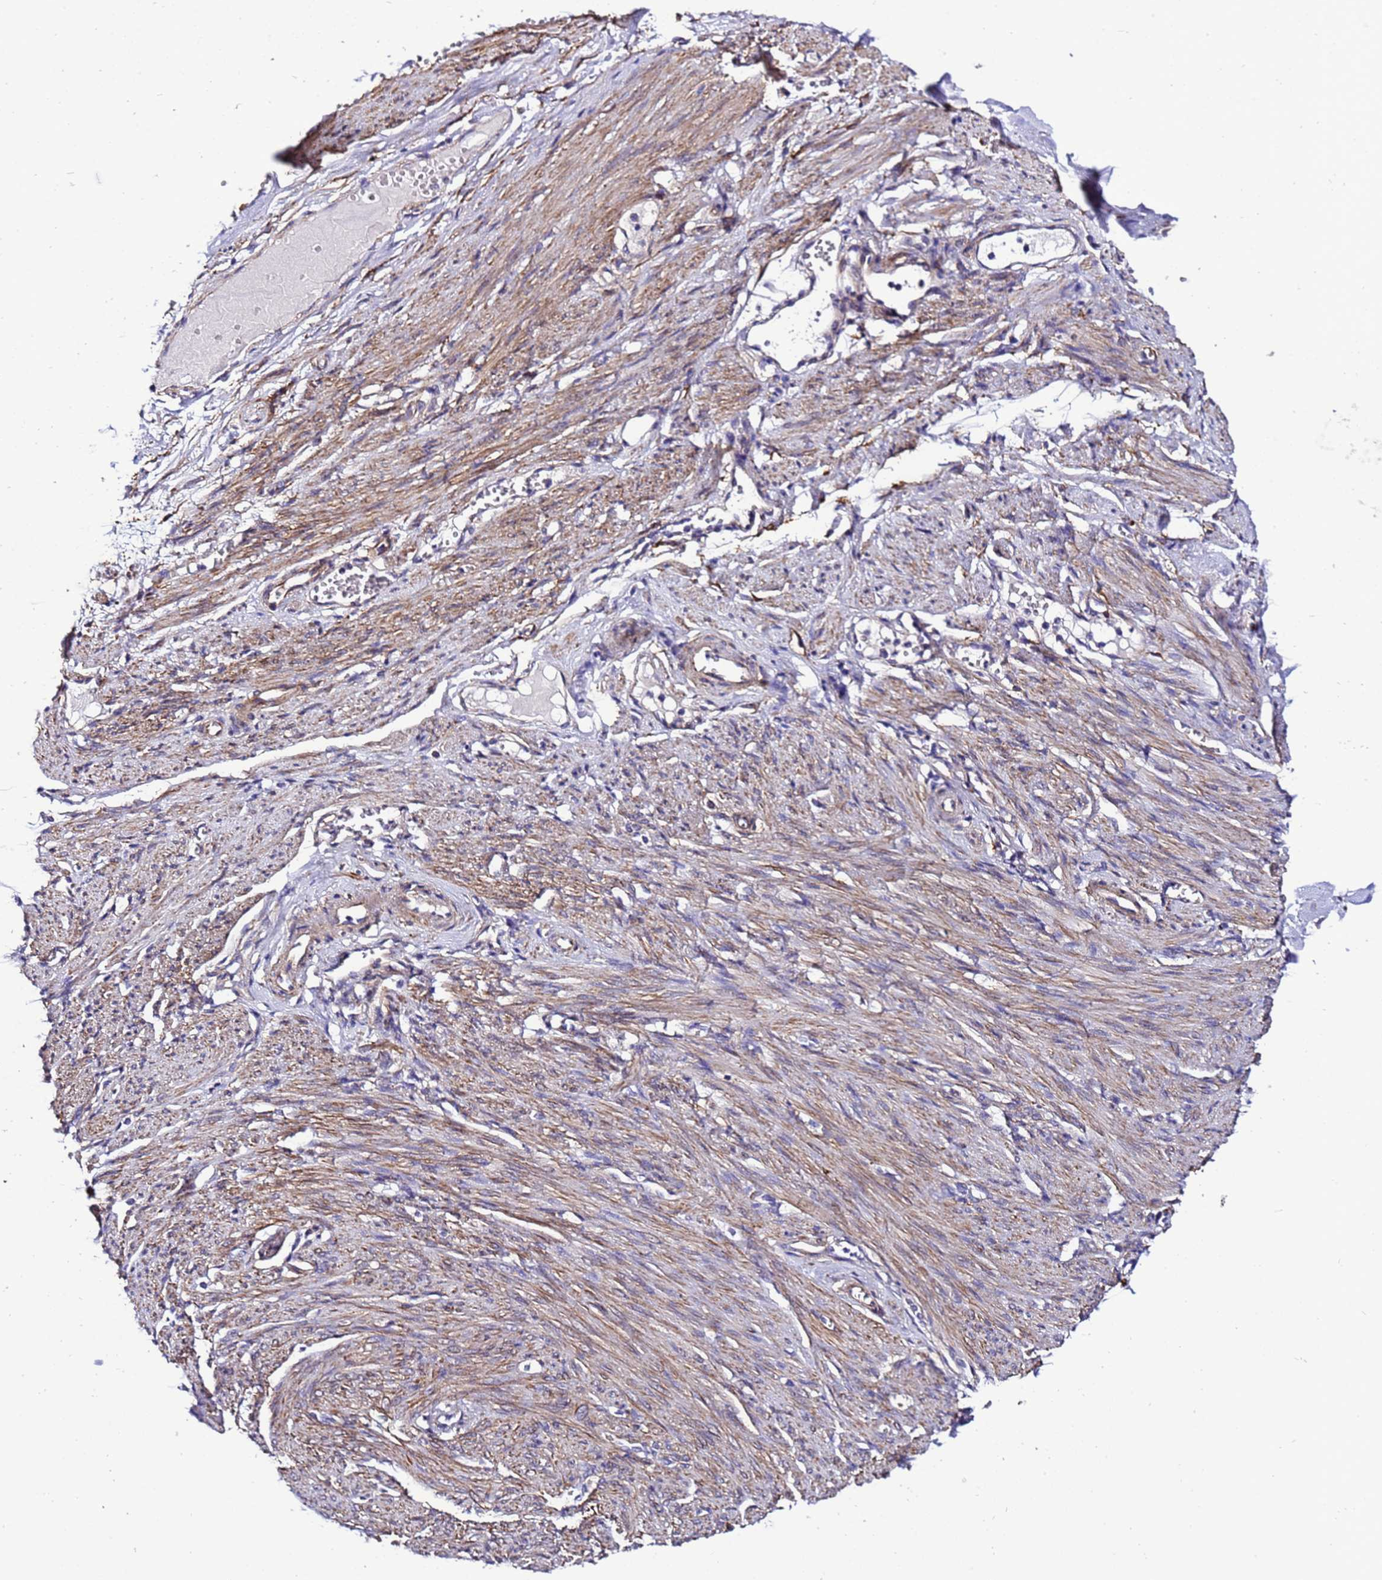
{"staining": {"intensity": "negative", "quantity": "none", "location": "none"}, "tissue": "soft tissue", "cell_type": "Chondrocytes", "image_type": "normal", "snomed": [{"axis": "morphology", "description": "Normal tissue, NOS"}, {"axis": "topography", "description": "Smooth muscle"}, {"axis": "topography", "description": "Peripheral nerve tissue"}], "caption": "Micrograph shows no significant protein expression in chondrocytes of normal soft tissue. (DAB (3,3'-diaminobenzidine) immunohistochemistry, high magnification).", "gene": "GZF1", "patient": {"sex": "female", "age": 39}}